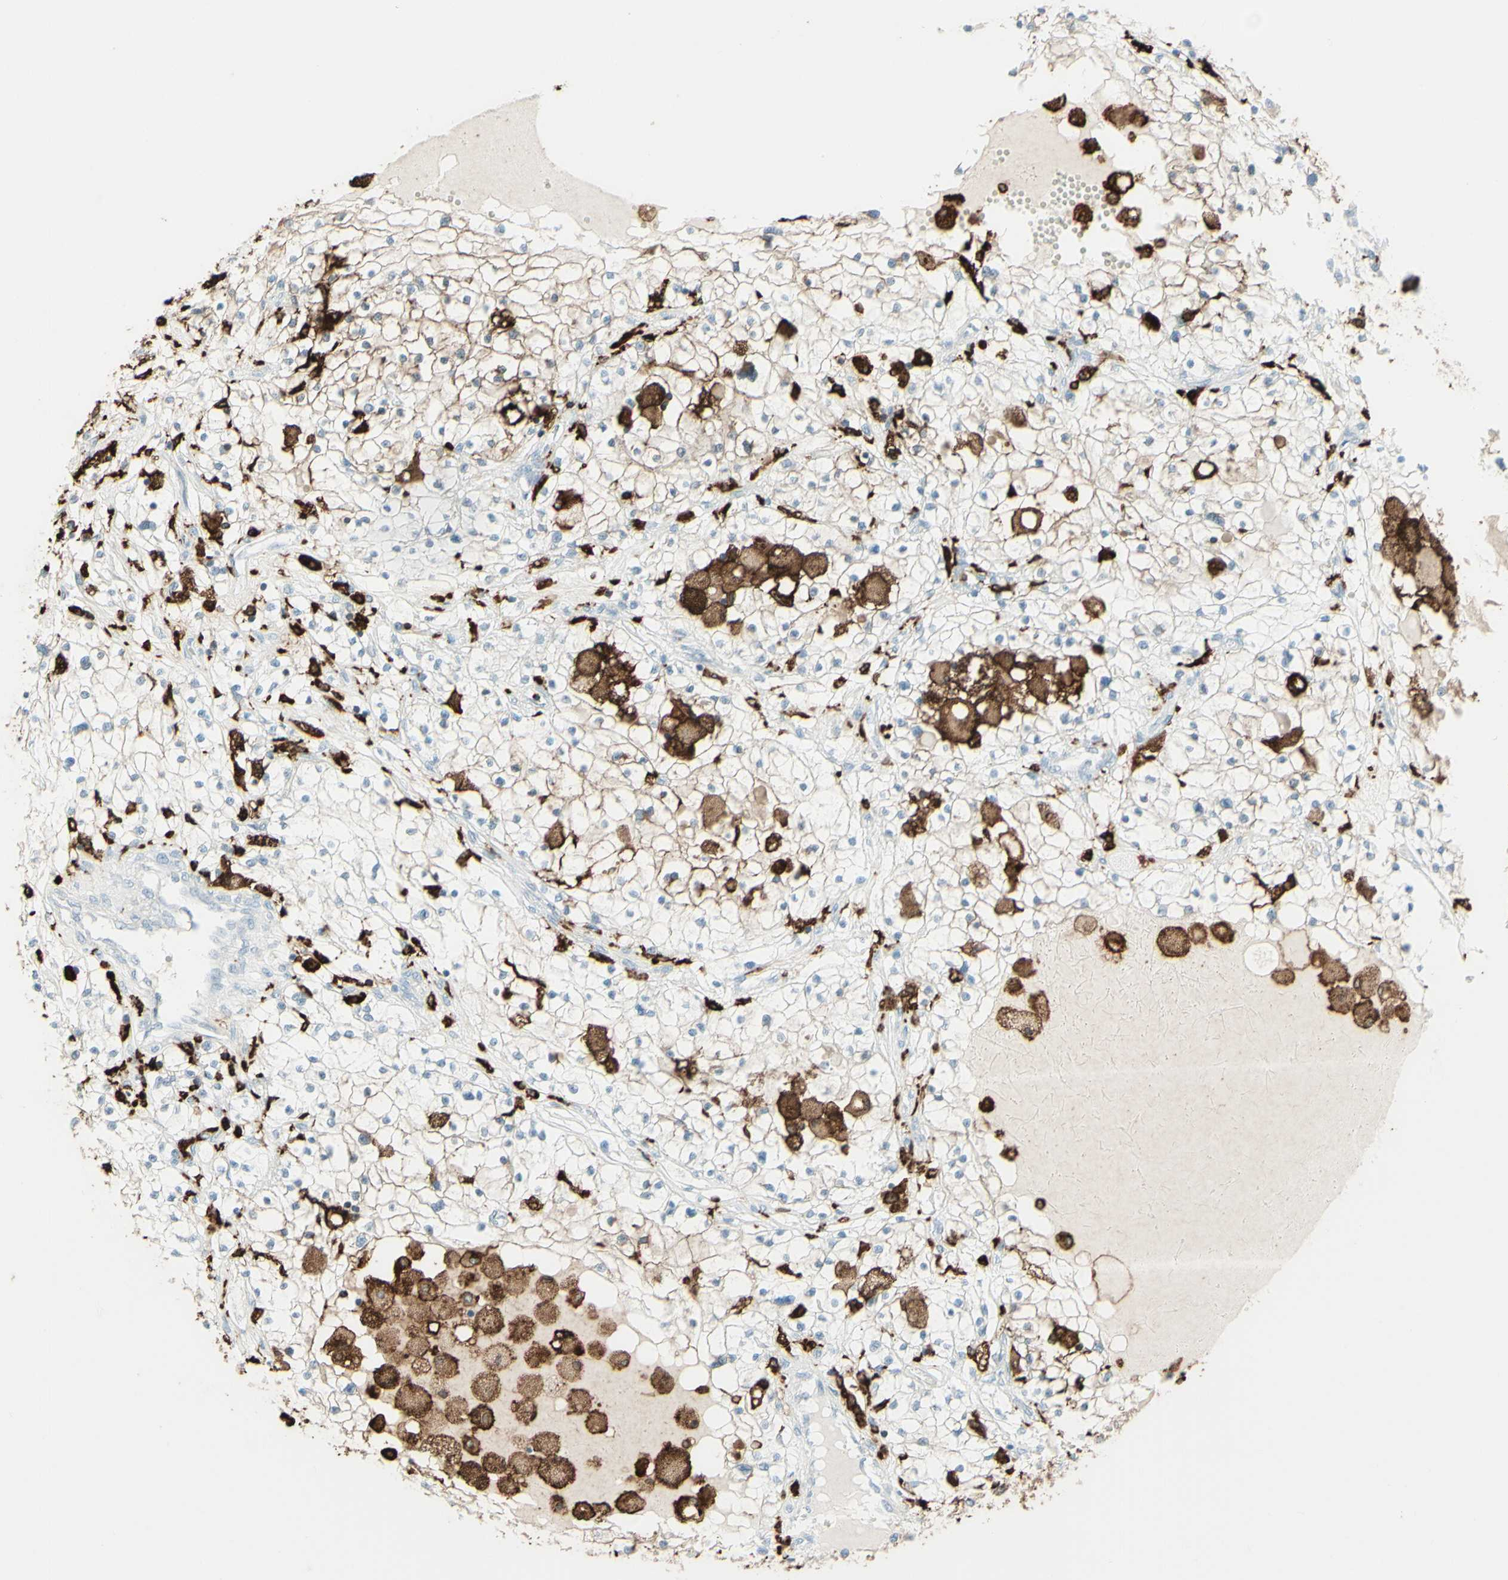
{"staining": {"intensity": "weak", "quantity": "<25%", "location": "cytoplasmic/membranous"}, "tissue": "renal cancer", "cell_type": "Tumor cells", "image_type": "cancer", "snomed": [{"axis": "morphology", "description": "Adenocarcinoma, NOS"}, {"axis": "topography", "description": "Kidney"}], "caption": "This is a photomicrograph of immunohistochemistry staining of renal adenocarcinoma, which shows no positivity in tumor cells. (DAB immunohistochemistry (IHC), high magnification).", "gene": "HLA-DPB1", "patient": {"sex": "male", "age": 68}}